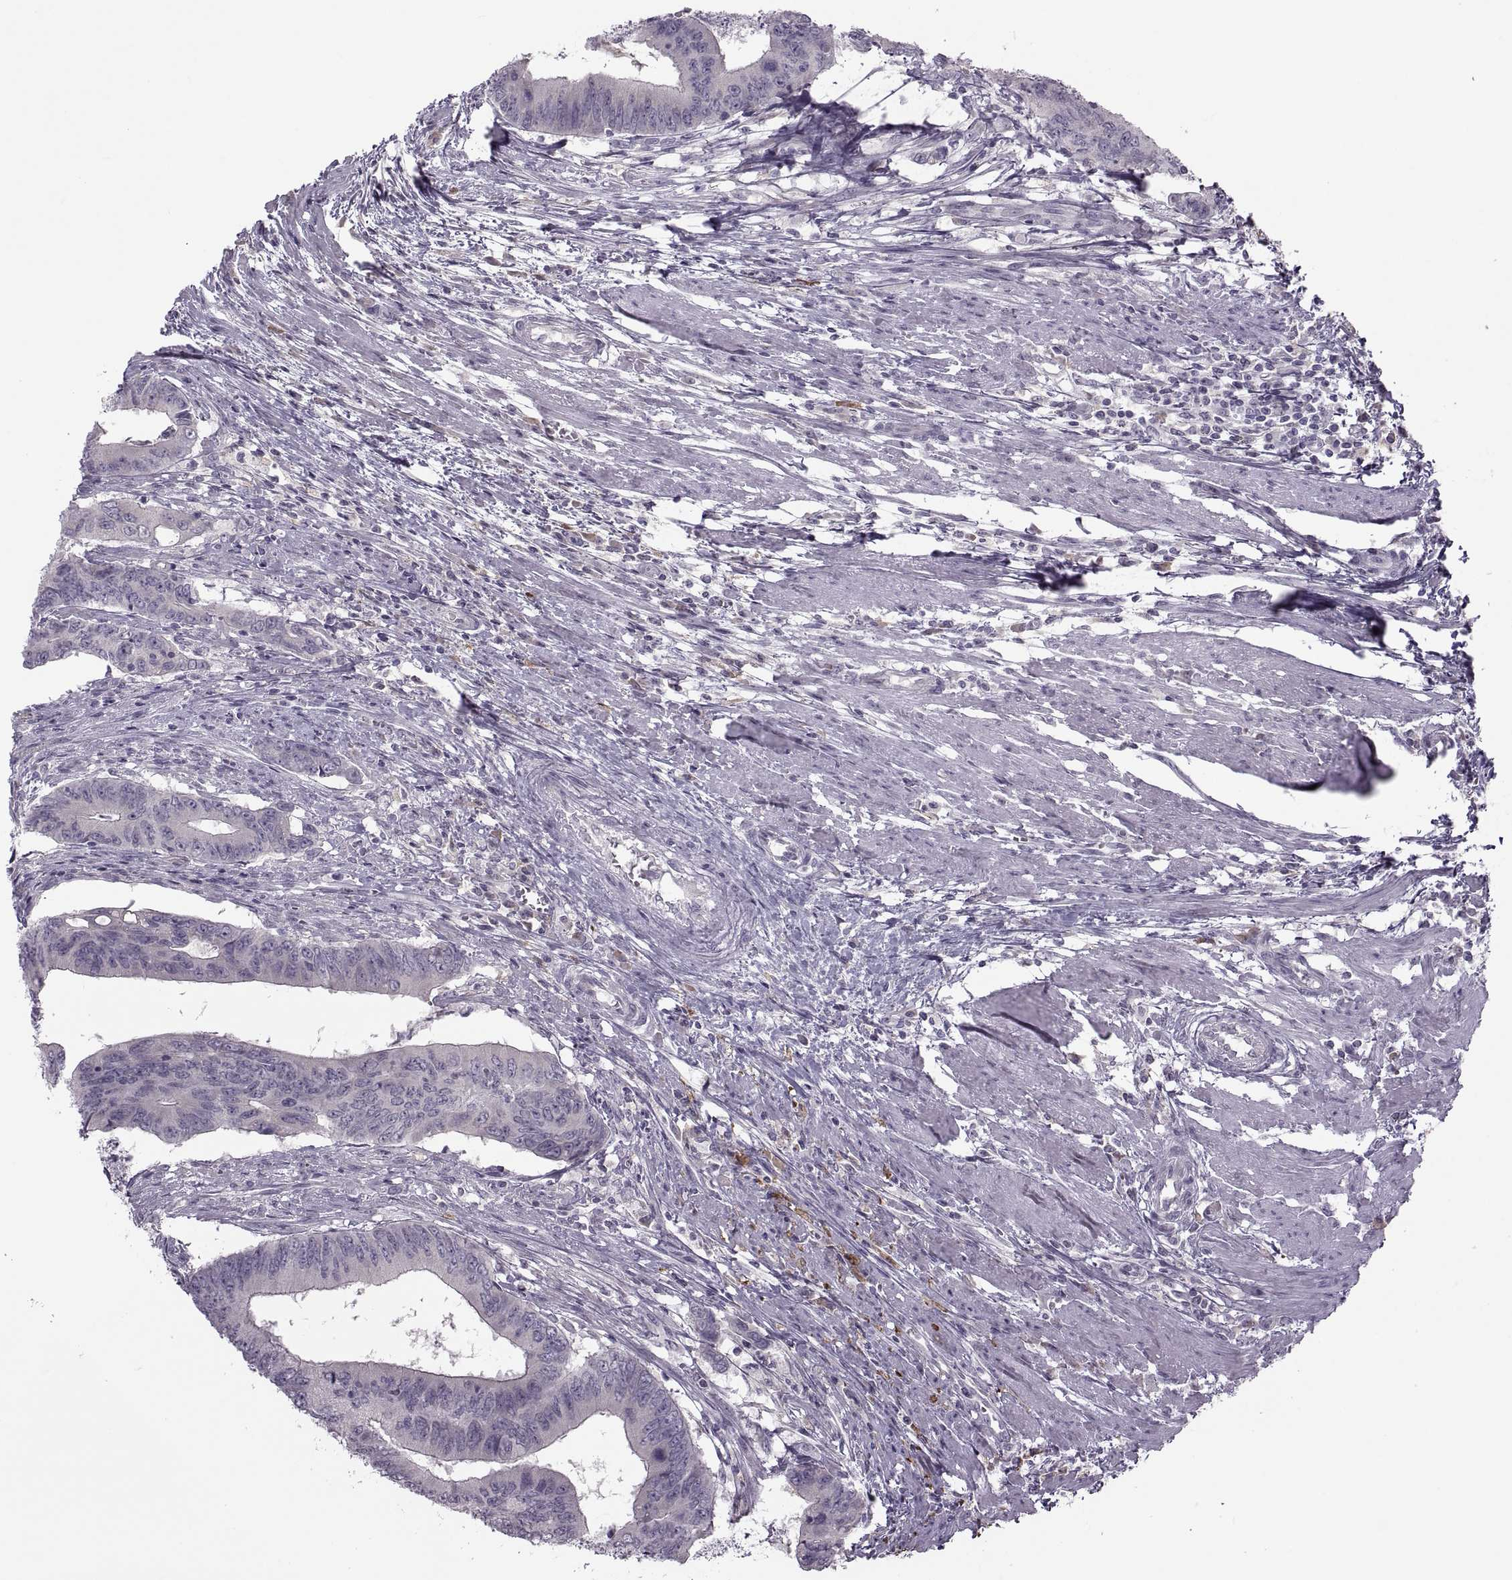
{"staining": {"intensity": "negative", "quantity": "none", "location": "none"}, "tissue": "colorectal cancer", "cell_type": "Tumor cells", "image_type": "cancer", "snomed": [{"axis": "morphology", "description": "Adenocarcinoma, NOS"}, {"axis": "topography", "description": "Colon"}], "caption": "Tumor cells are negative for brown protein staining in colorectal cancer (adenocarcinoma).", "gene": "H2AP", "patient": {"sex": "male", "age": 53}}